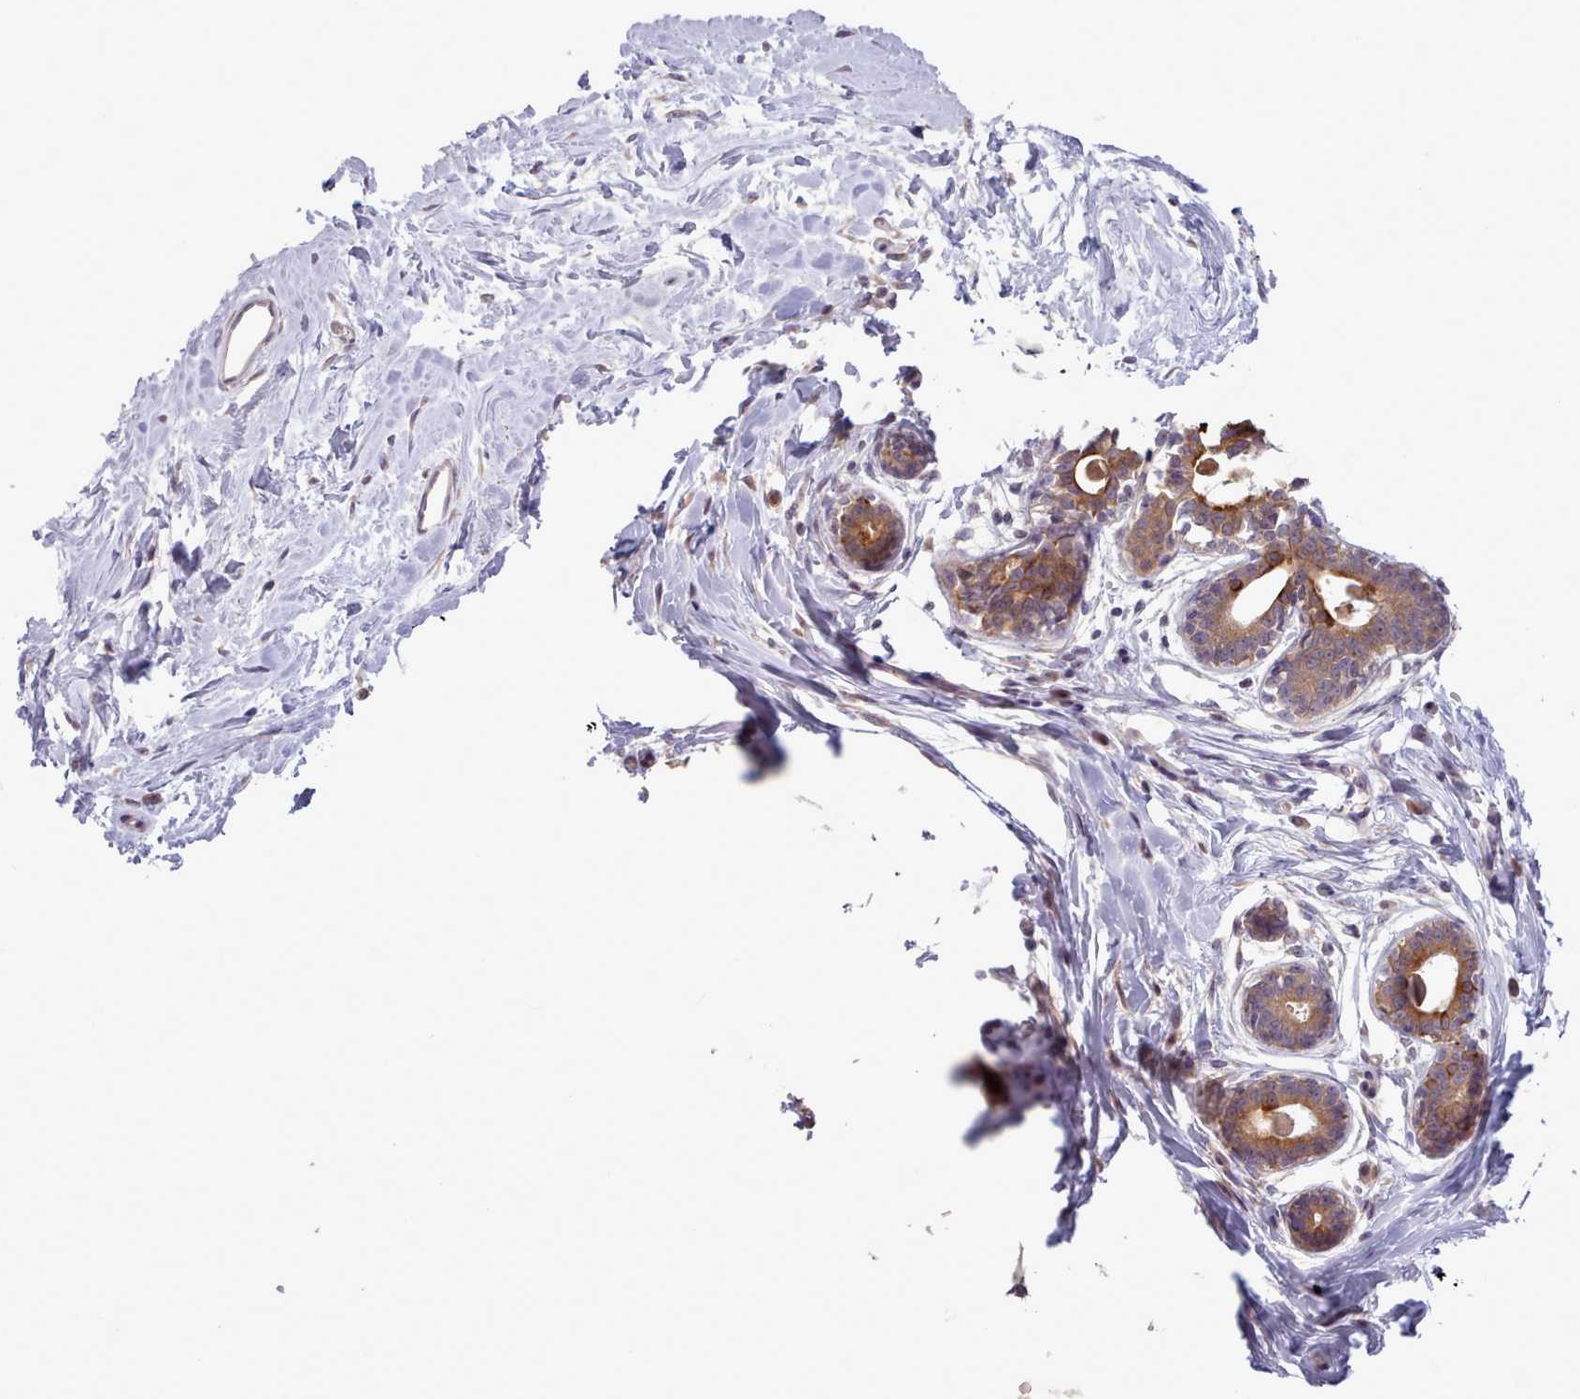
{"staining": {"intensity": "negative", "quantity": "none", "location": "none"}, "tissue": "breast", "cell_type": "Adipocytes", "image_type": "normal", "snomed": [{"axis": "morphology", "description": "Normal tissue, NOS"}, {"axis": "topography", "description": "Breast"}], "caption": "Immunohistochemistry (IHC) of benign human breast reveals no positivity in adipocytes. (Brightfield microscopy of DAB immunohistochemistry at high magnification).", "gene": "NMRK1", "patient": {"sex": "female", "age": 45}}